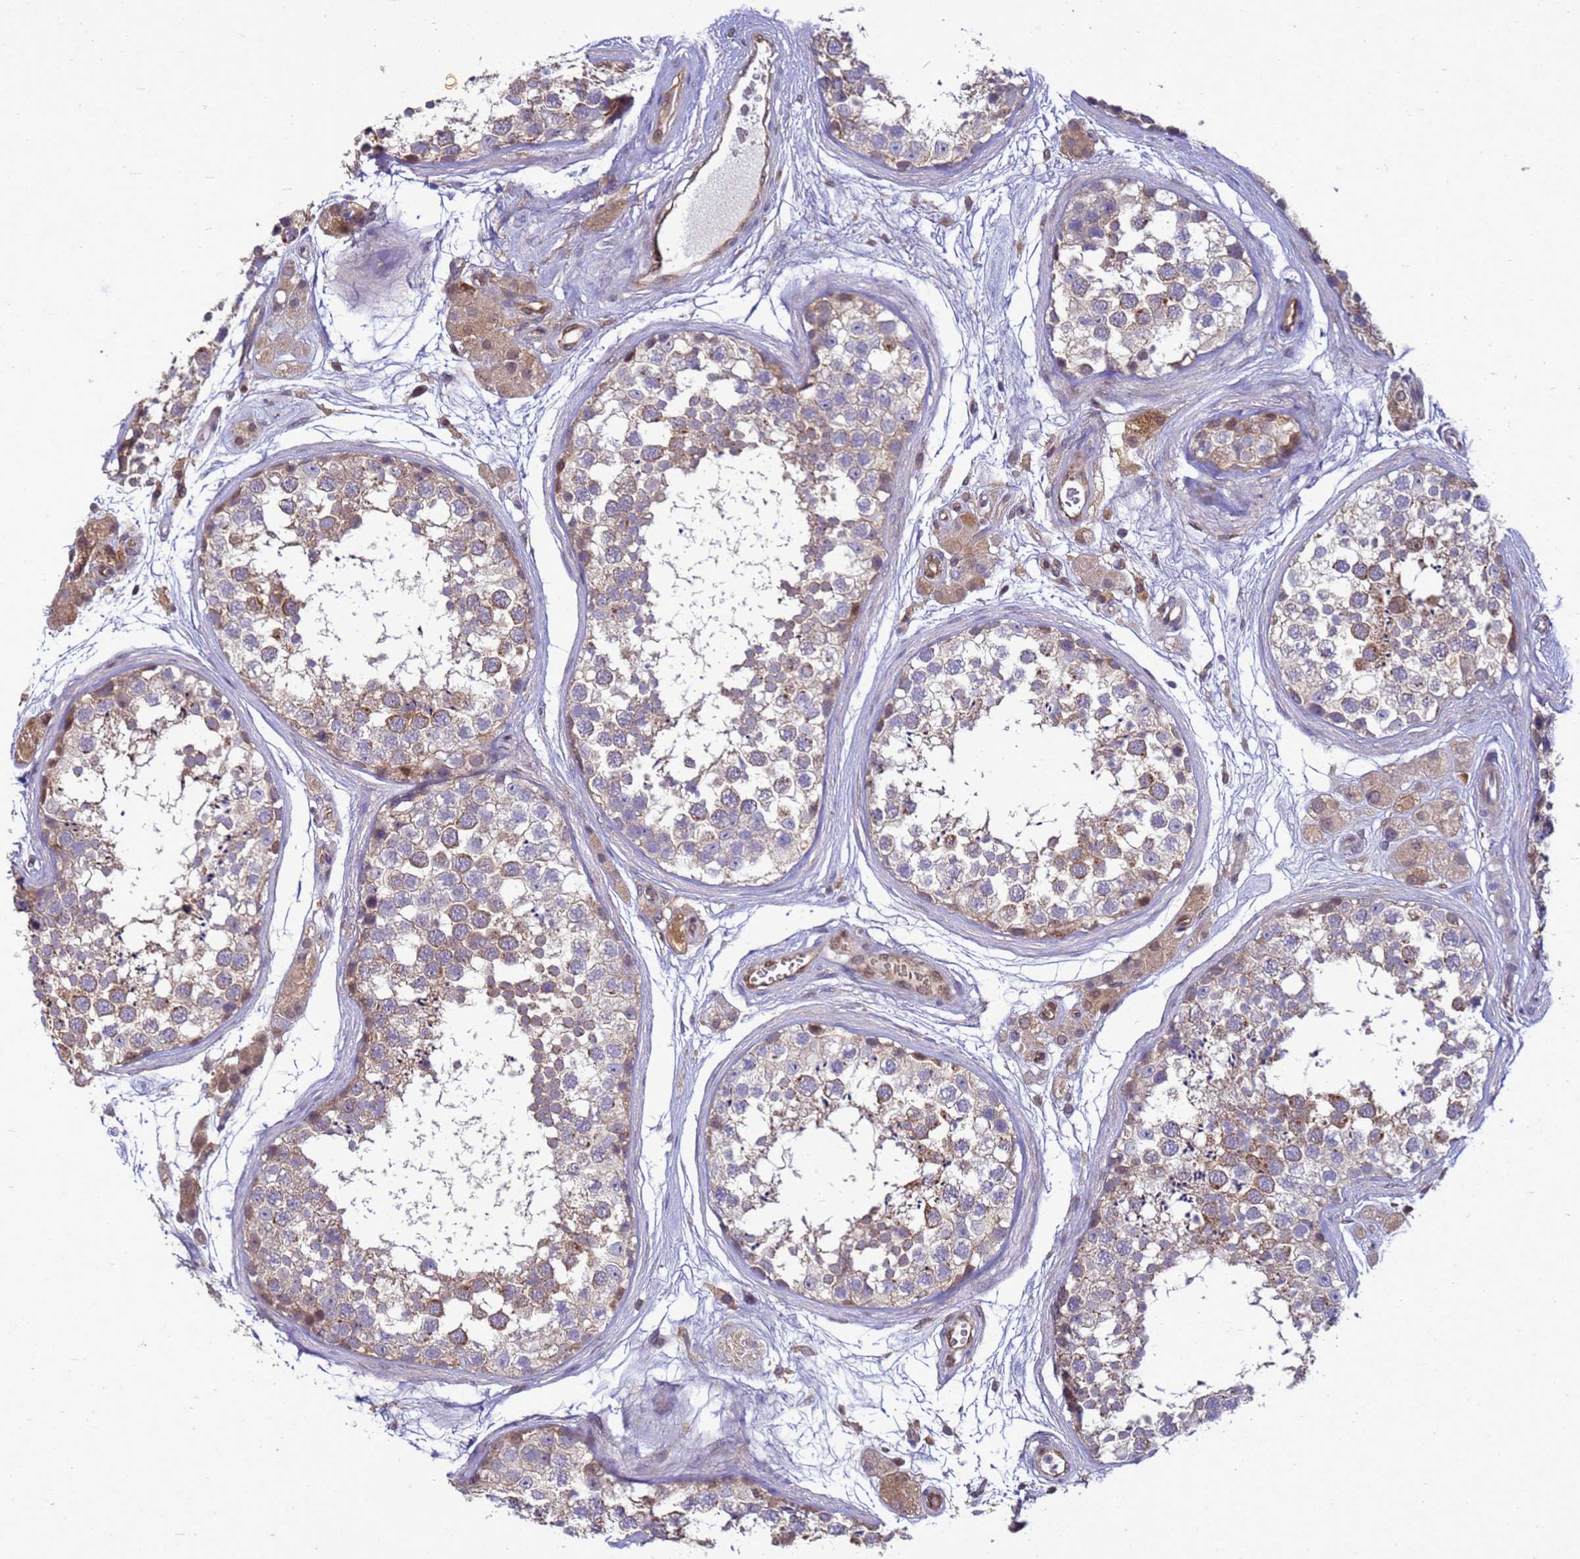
{"staining": {"intensity": "moderate", "quantity": "<25%", "location": "cytoplasmic/membranous"}, "tissue": "testis", "cell_type": "Cells in seminiferous ducts", "image_type": "normal", "snomed": [{"axis": "morphology", "description": "Normal tissue, NOS"}, {"axis": "topography", "description": "Testis"}], "caption": "Immunohistochemistry (IHC) of unremarkable human testis exhibits low levels of moderate cytoplasmic/membranous staining in approximately <25% of cells in seminiferous ducts. The protein is shown in brown color, while the nuclei are stained blue.", "gene": "EIF4EBP3", "patient": {"sex": "male", "age": 56}}